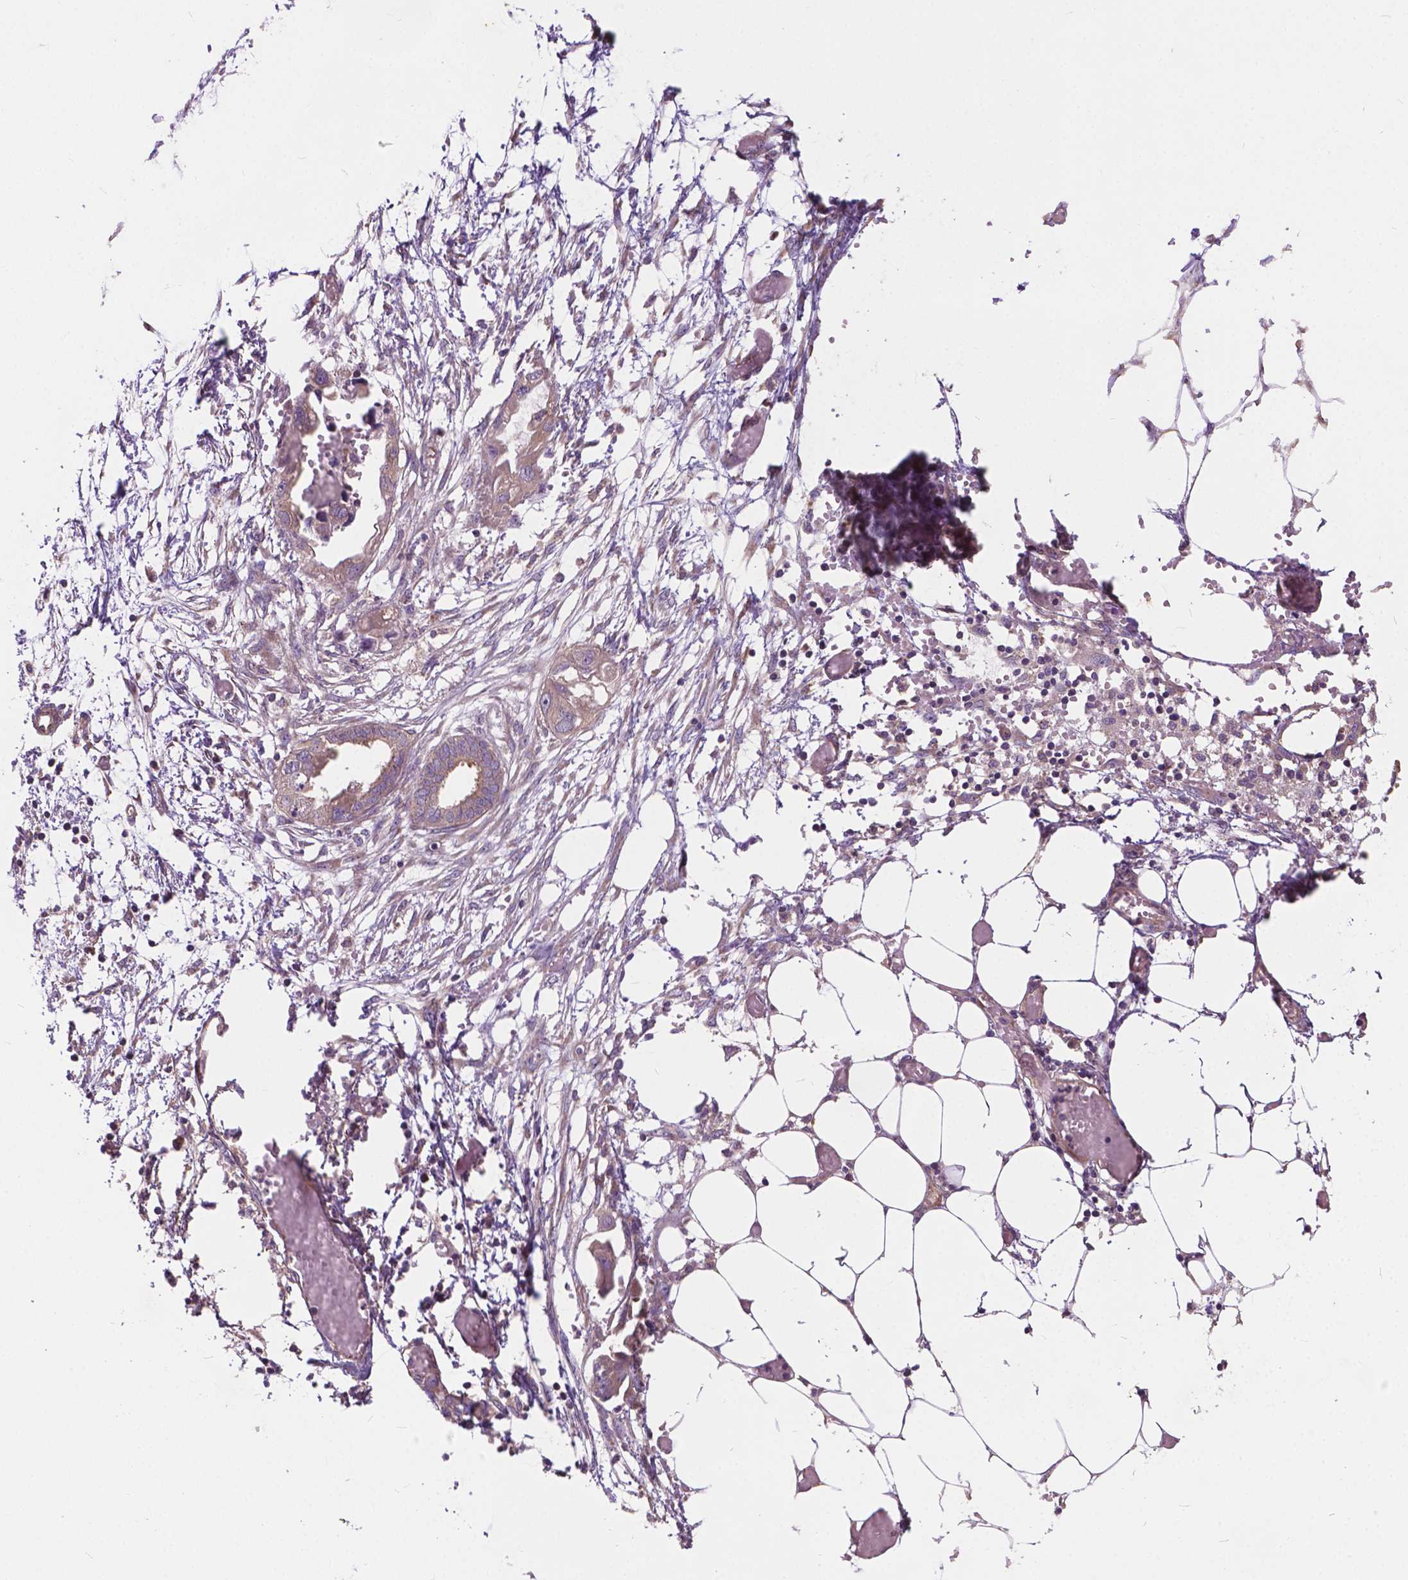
{"staining": {"intensity": "weak", "quantity": "25%-75%", "location": "cytoplasmic/membranous"}, "tissue": "endometrial cancer", "cell_type": "Tumor cells", "image_type": "cancer", "snomed": [{"axis": "morphology", "description": "Adenocarcinoma, NOS"}, {"axis": "morphology", "description": "Adenocarcinoma, metastatic, NOS"}, {"axis": "topography", "description": "Adipose tissue"}, {"axis": "topography", "description": "Endometrium"}], "caption": "A brown stain highlights weak cytoplasmic/membranous positivity of a protein in human adenocarcinoma (endometrial) tumor cells.", "gene": "MZT1", "patient": {"sex": "female", "age": 67}}